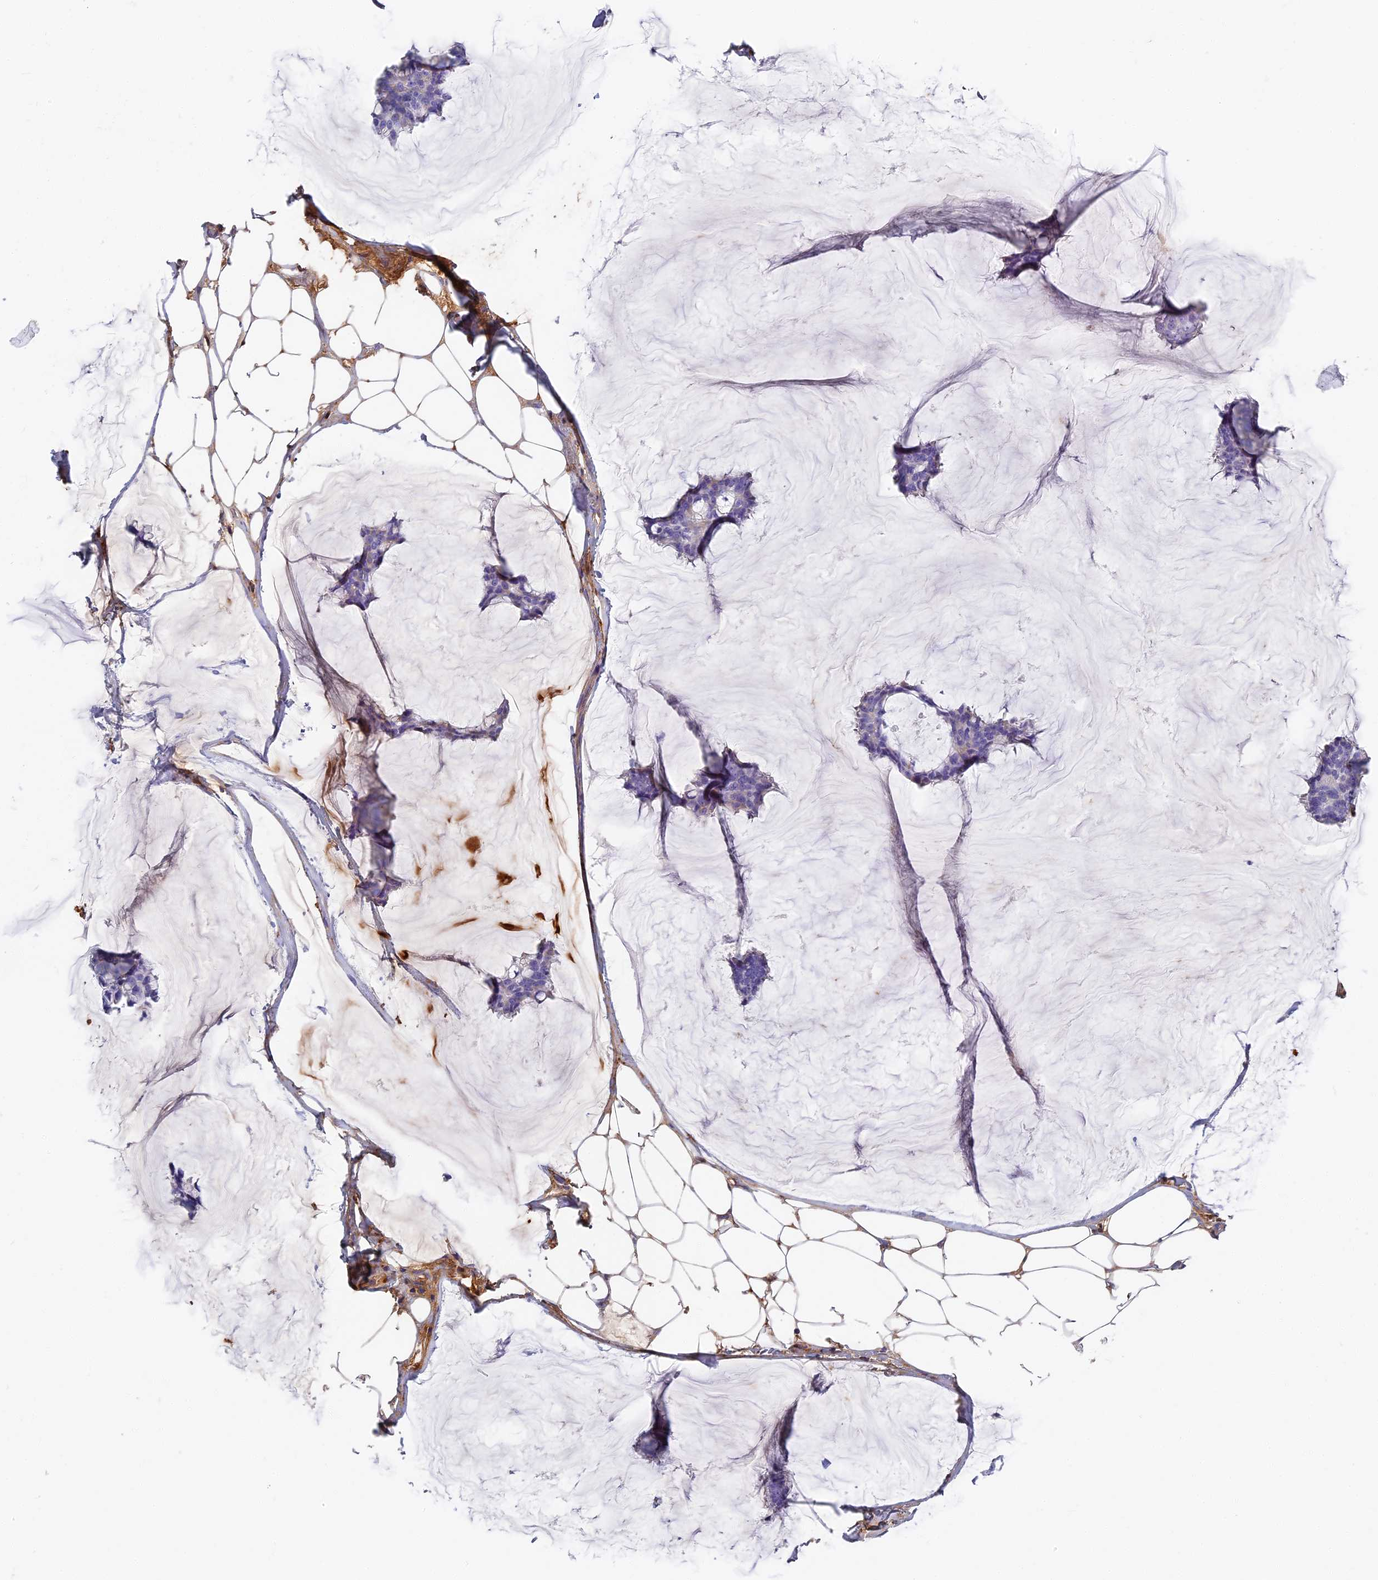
{"staining": {"intensity": "negative", "quantity": "none", "location": "none"}, "tissue": "breast cancer", "cell_type": "Tumor cells", "image_type": "cancer", "snomed": [{"axis": "morphology", "description": "Duct carcinoma"}, {"axis": "topography", "description": "Breast"}], "caption": "The IHC image has no significant expression in tumor cells of breast cancer tissue.", "gene": "ITIH1", "patient": {"sex": "female", "age": 93}}